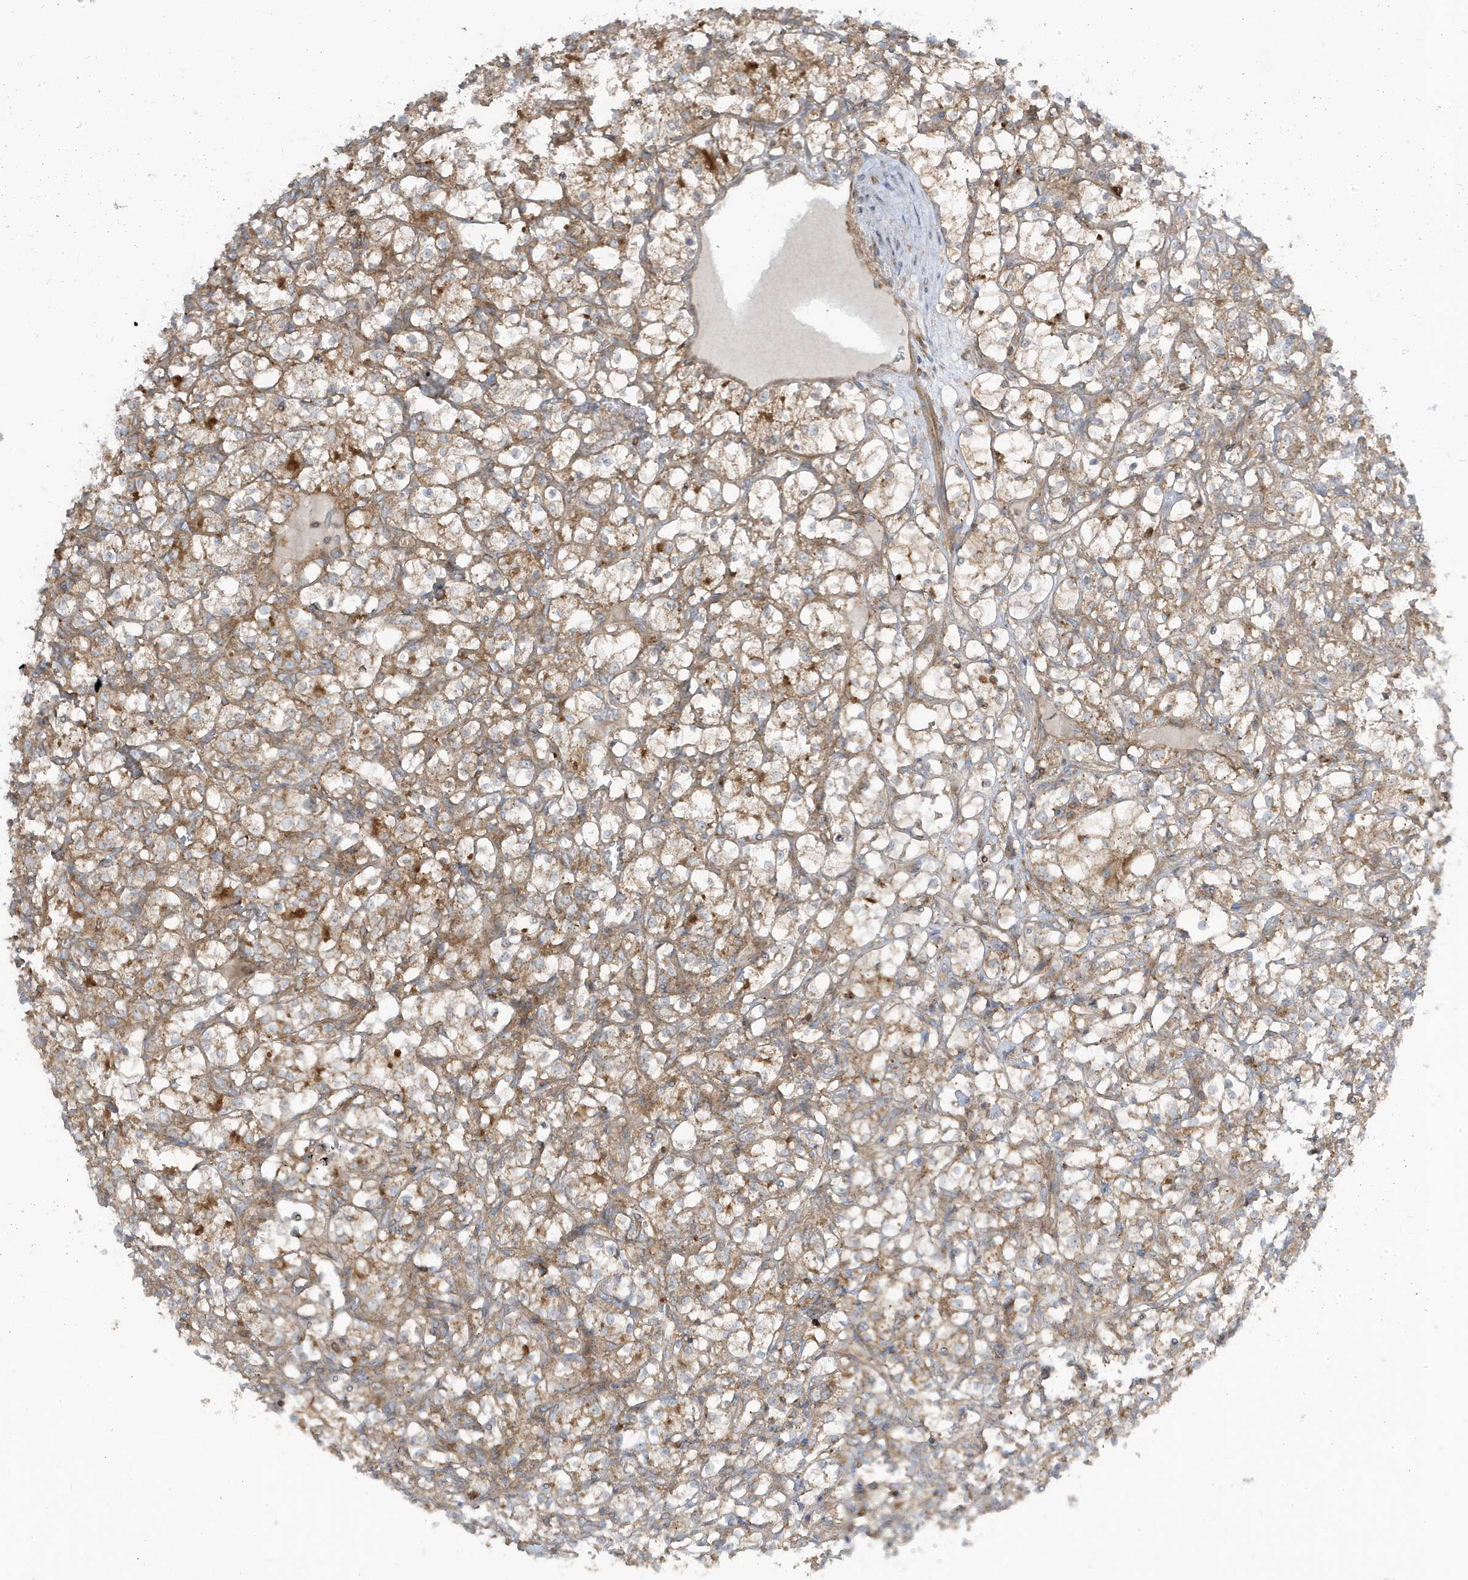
{"staining": {"intensity": "weak", "quantity": "25%-75%", "location": "cytoplasmic/membranous"}, "tissue": "renal cancer", "cell_type": "Tumor cells", "image_type": "cancer", "snomed": [{"axis": "morphology", "description": "Adenocarcinoma, NOS"}, {"axis": "topography", "description": "Kidney"}], "caption": "The photomicrograph reveals a brown stain indicating the presence of a protein in the cytoplasmic/membranous of tumor cells in renal cancer (adenocarcinoma).", "gene": "STAM", "patient": {"sex": "female", "age": 69}}